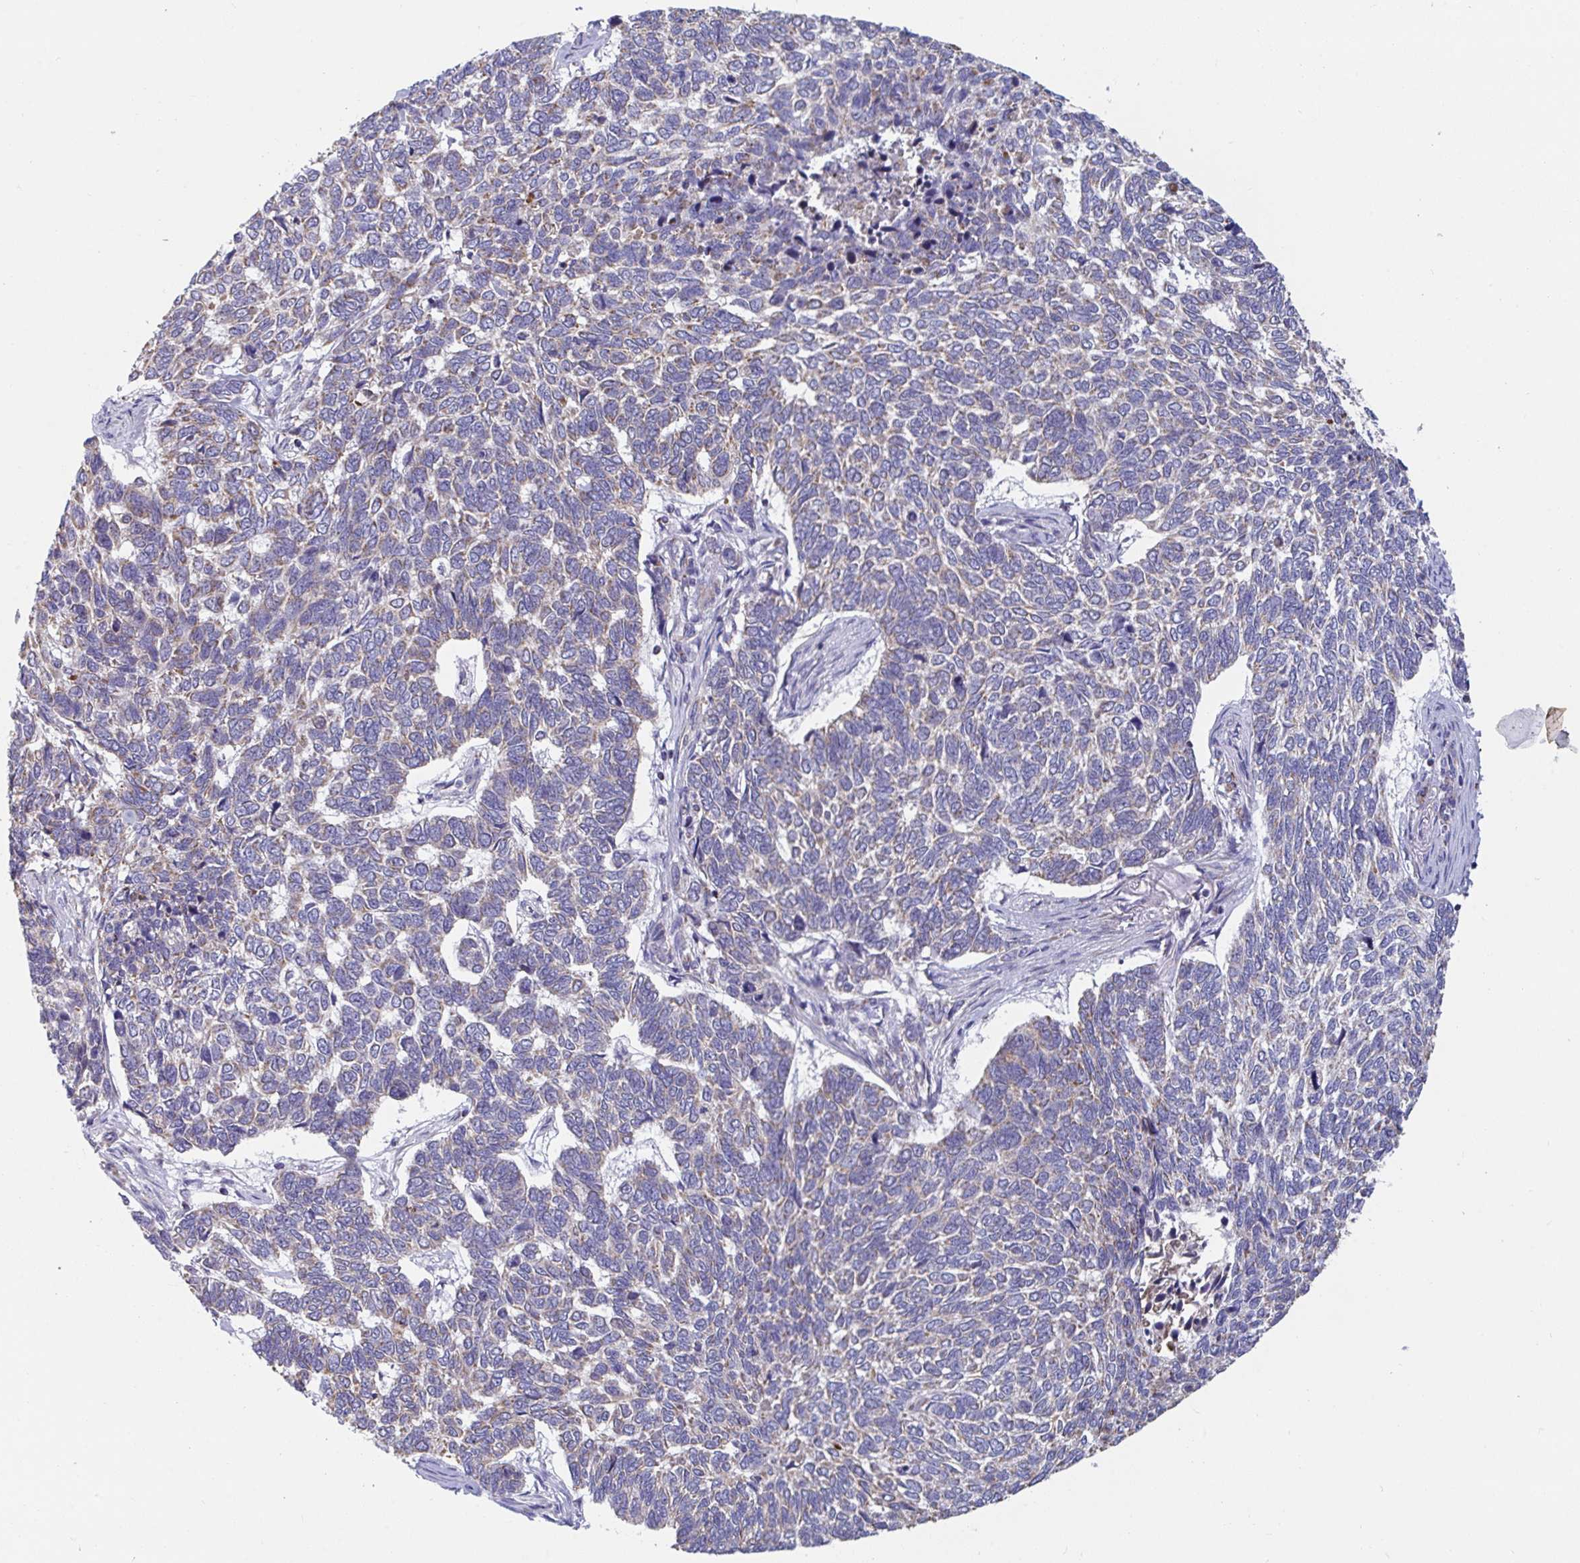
{"staining": {"intensity": "weak", "quantity": "25%-75%", "location": "cytoplasmic/membranous"}, "tissue": "skin cancer", "cell_type": "Tumor cells", "image_type": "cancer", "snomed": [{"axis": "morphology", "description": "Basal cell carcinoma"}, {"axis": "topography", "description": "Skin"}], "caption": "This photomicrograph reveals IHC staining of human skin basal cell carcinoma, with low weak cytoplasmic/membranous staining in approximately 25%-75% of tumor cells.", "gene": "BCAT2", "patient": {"sex": "female", "age": 65}}